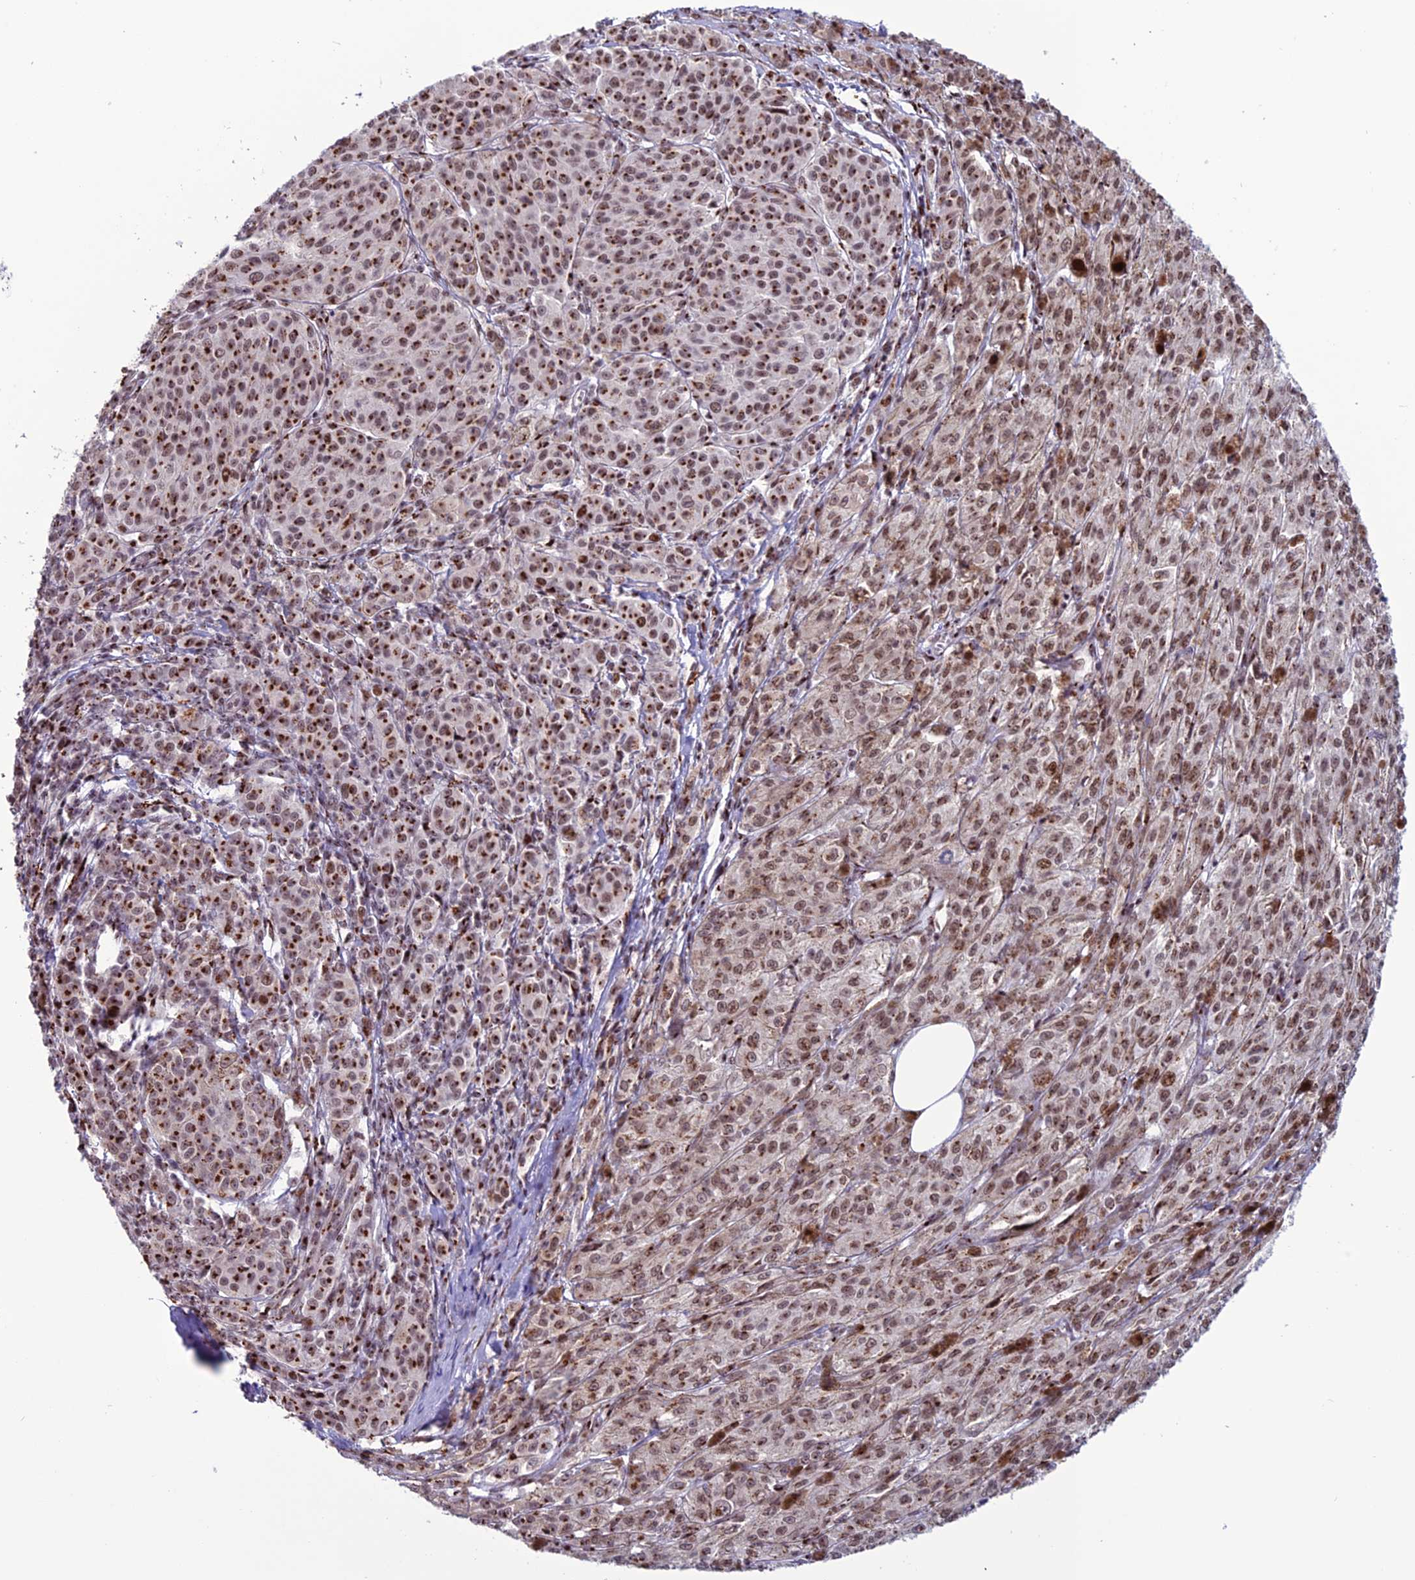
{"staining": {"intensity": "strong", "quantity": "25%-75%", "location": "cytoplasmic/membranous,nuclear"}, "tissue": "melanoma", "cell_type": "Tumor cells", "image_type": "cancer", "snomed": [{"axis": "morphology", "description": "Malignant melanoma, NOS"}, {"axis": "topography", "description": "Skin"}], "caption": "Human melanoma stained with a brown dye reveals strong cytoplasmic/membranous and nuclear positive expression in about 25%-75% of tumor cells.", "gene": "PLEKHA4", "patient": {"sex": "female", "age": 52}}